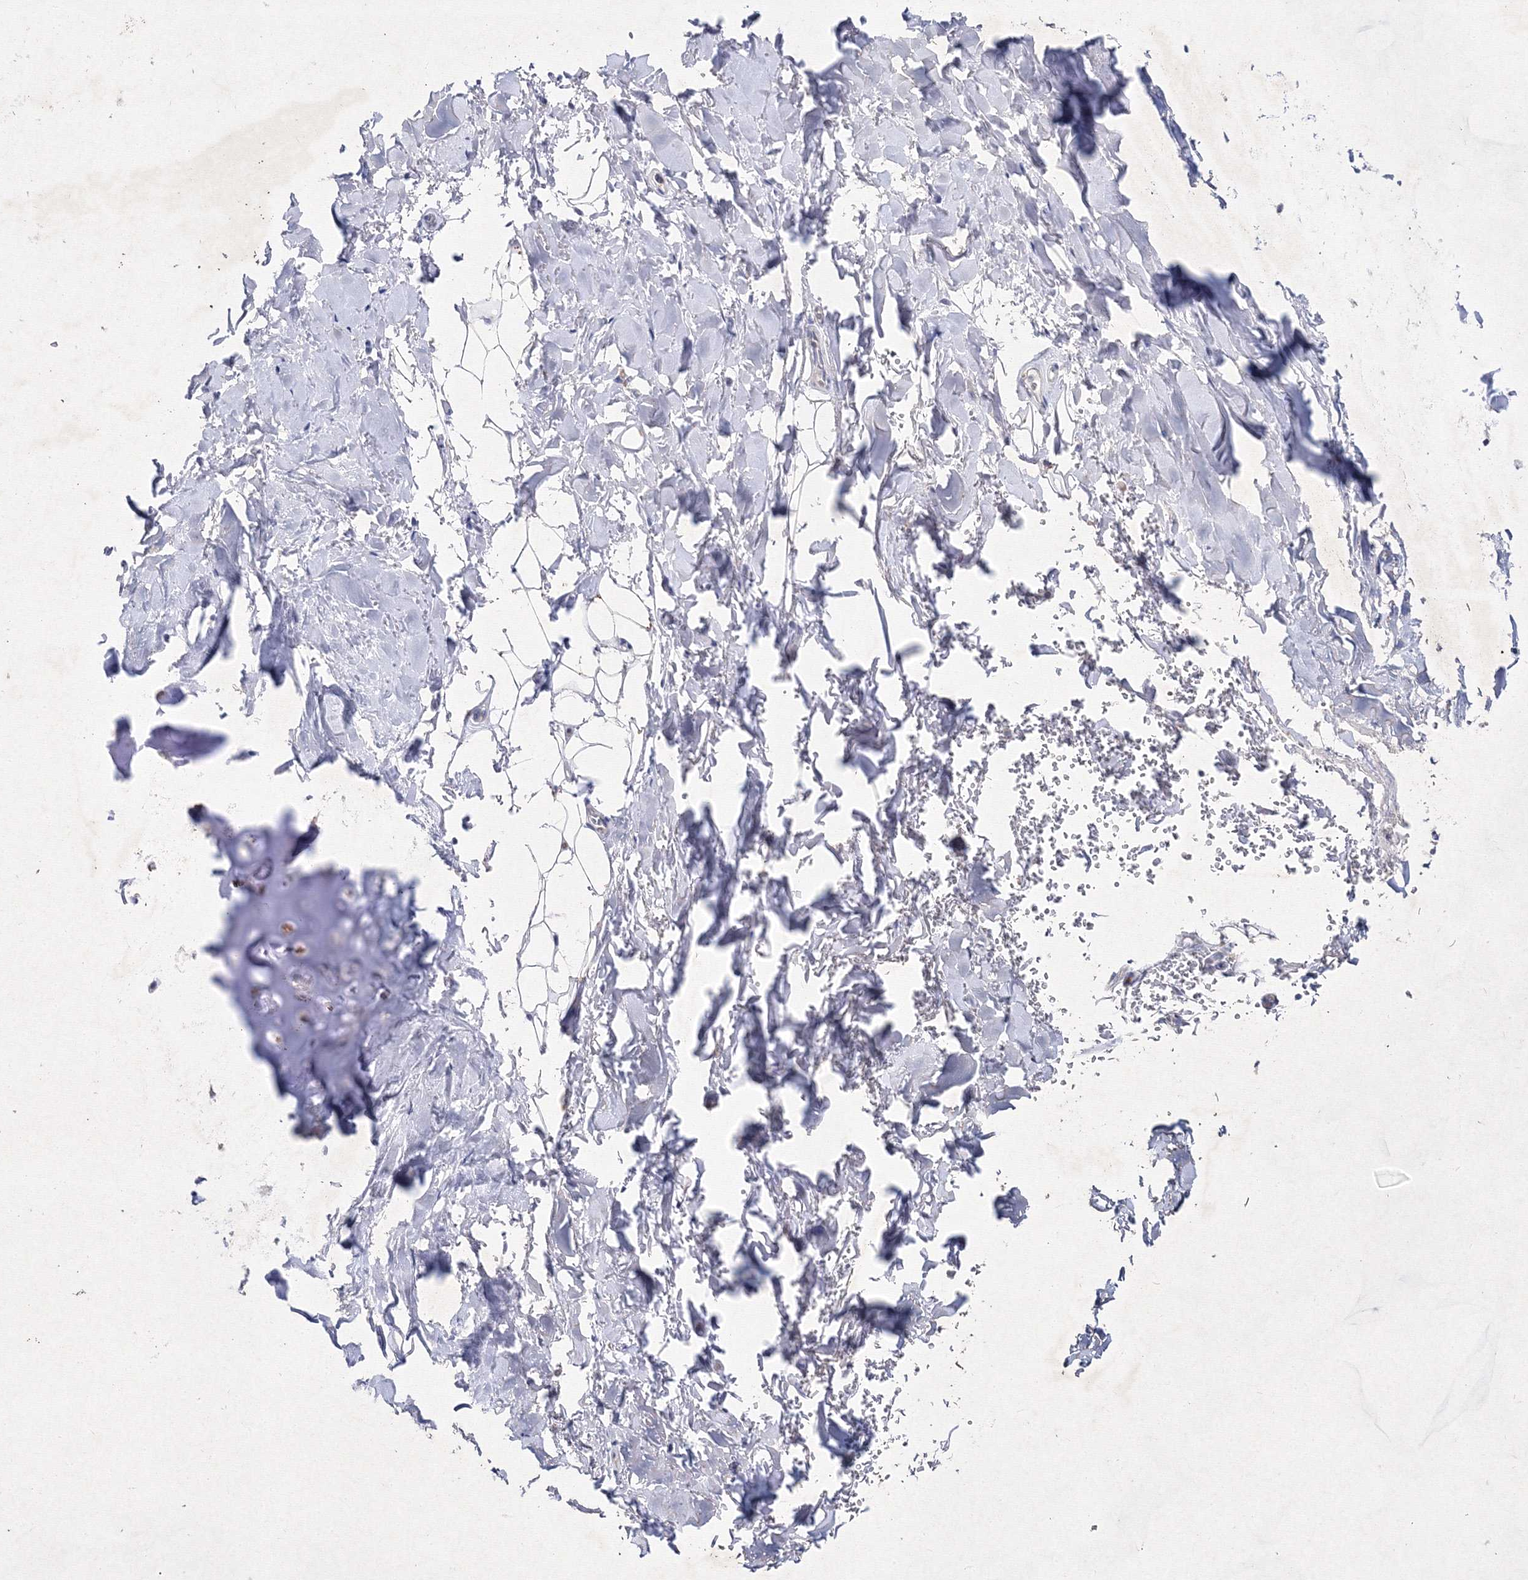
{"staining": {"intensity": "weak", "quantity": ">75%", "location": "cytoplasmic/membranous"}, "tissue": "adipose tissue", "cell_type": "Adipocytes", "image_type": "normal", "snomed": [{"axis": "morphology", "description": "Normal tissue, NOS"}, {"axis": "topography", "description": "Cartilage tissue"}], "caption": "The photomicrograph demonstrates immunohistochemical staining of normal adipose tissue. There is weak cytoplasmic/membranous expression is appreciated in approximately >75% of adipocytes.", "gene": "SMIM29", "patient": {"sex": "female", "age": 63}}